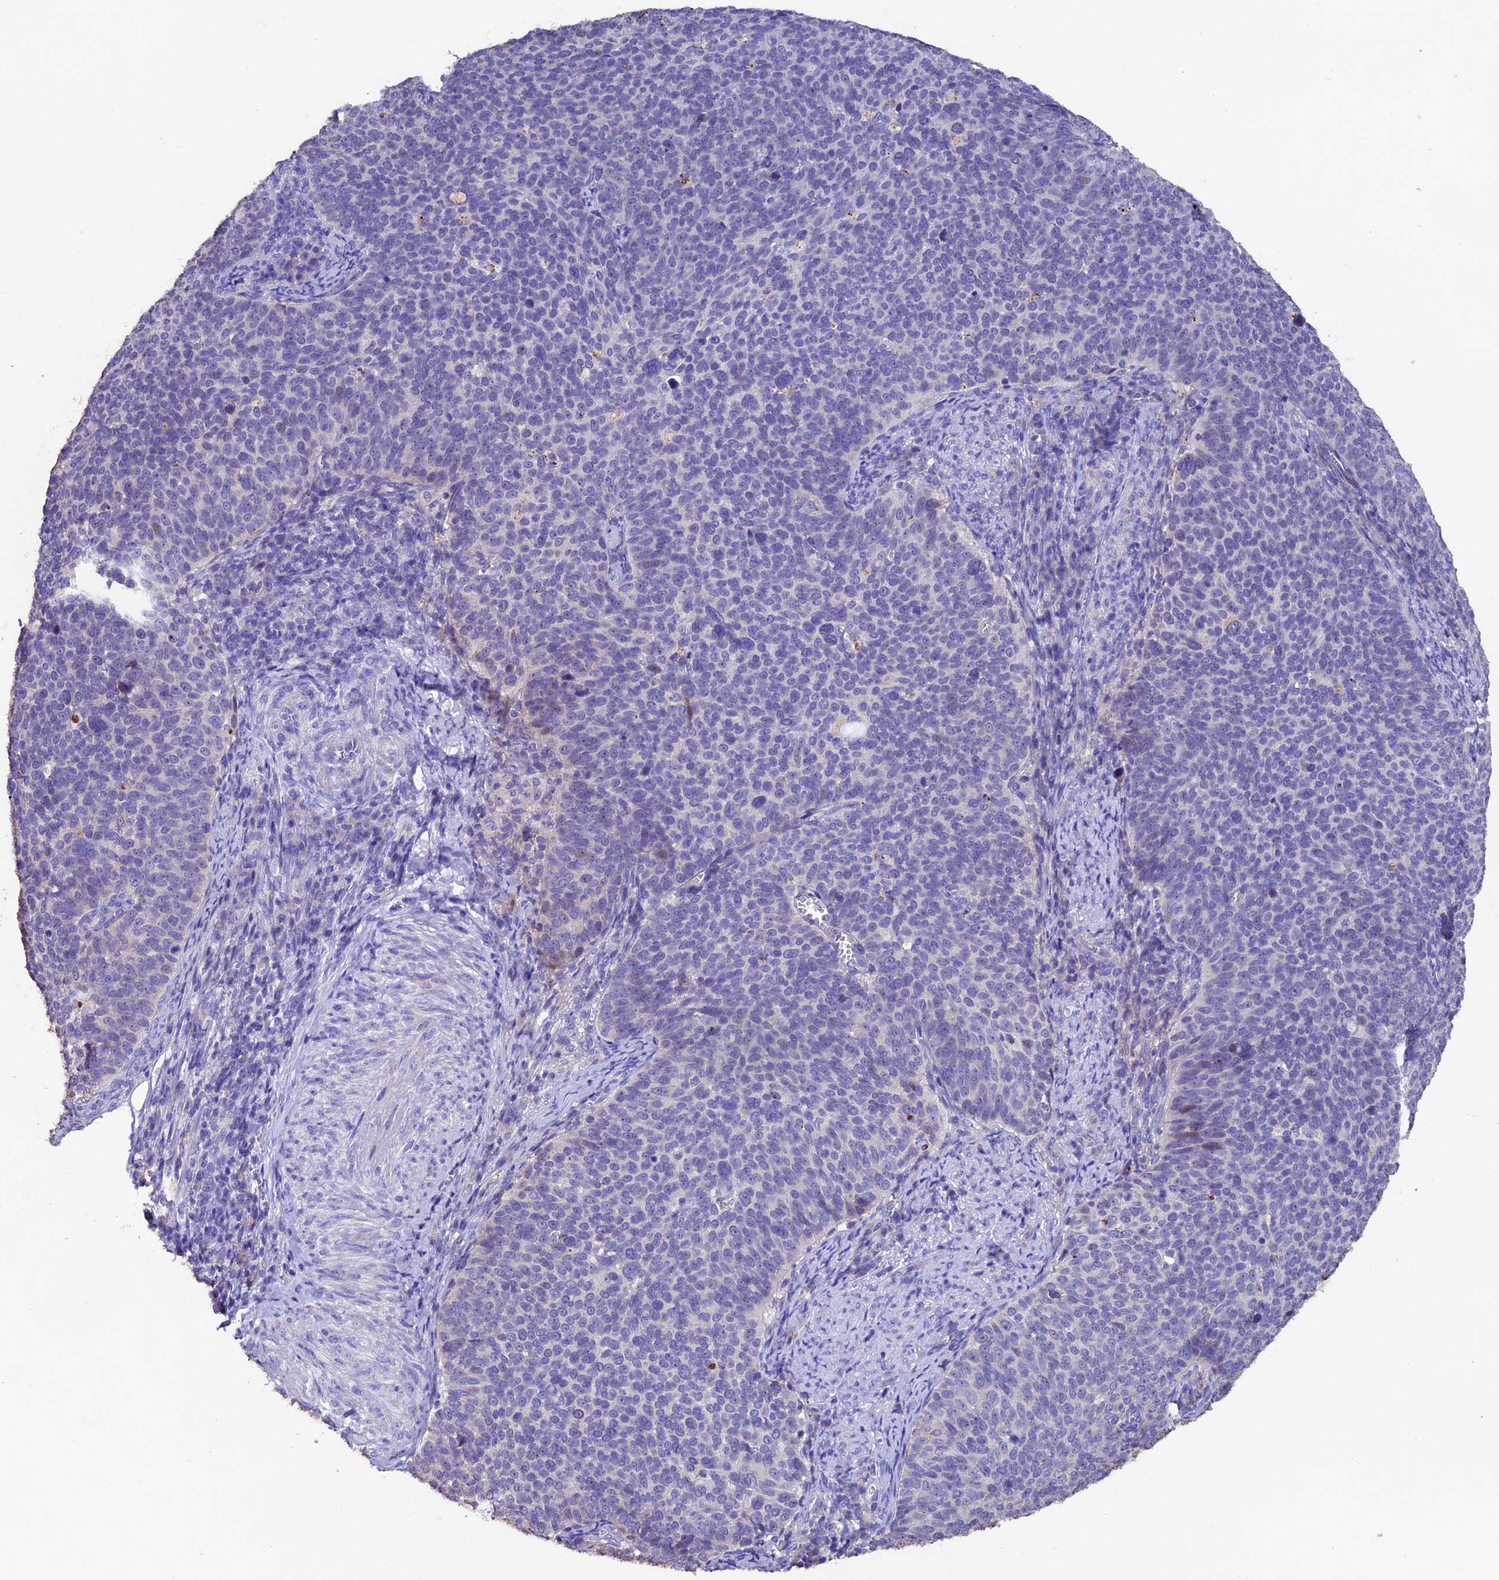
{"staining": {"intensity": "negative", "quantity": "none", "location": "none"}, "tissue": "cervical cancer", "cell_type": "Tumor cells", "image_type": "cancer", "snomed": [{"axis": "morphology", "description": "Normal tissue, NOS"}, {"axis": "morphology", "description": "Squamous cell carcinoma, NOS"}, {"axis": "topography", "description": "Cervix"}], "caption": "An immunohistochemistry photomicrograph of squamous cell carcinoma (cervical) is shown. There is no staining in tumor cells of squamous cell carcinoma (cervical). Brightfield microscopy of immunohistochemistry stained with DAB (3,3'-diaminobenzidine) (brown) and hematoxylin (blue), captured at high magnification.", "gene": "FBXW9", "patient": {"sex": "female", "age": 39}}